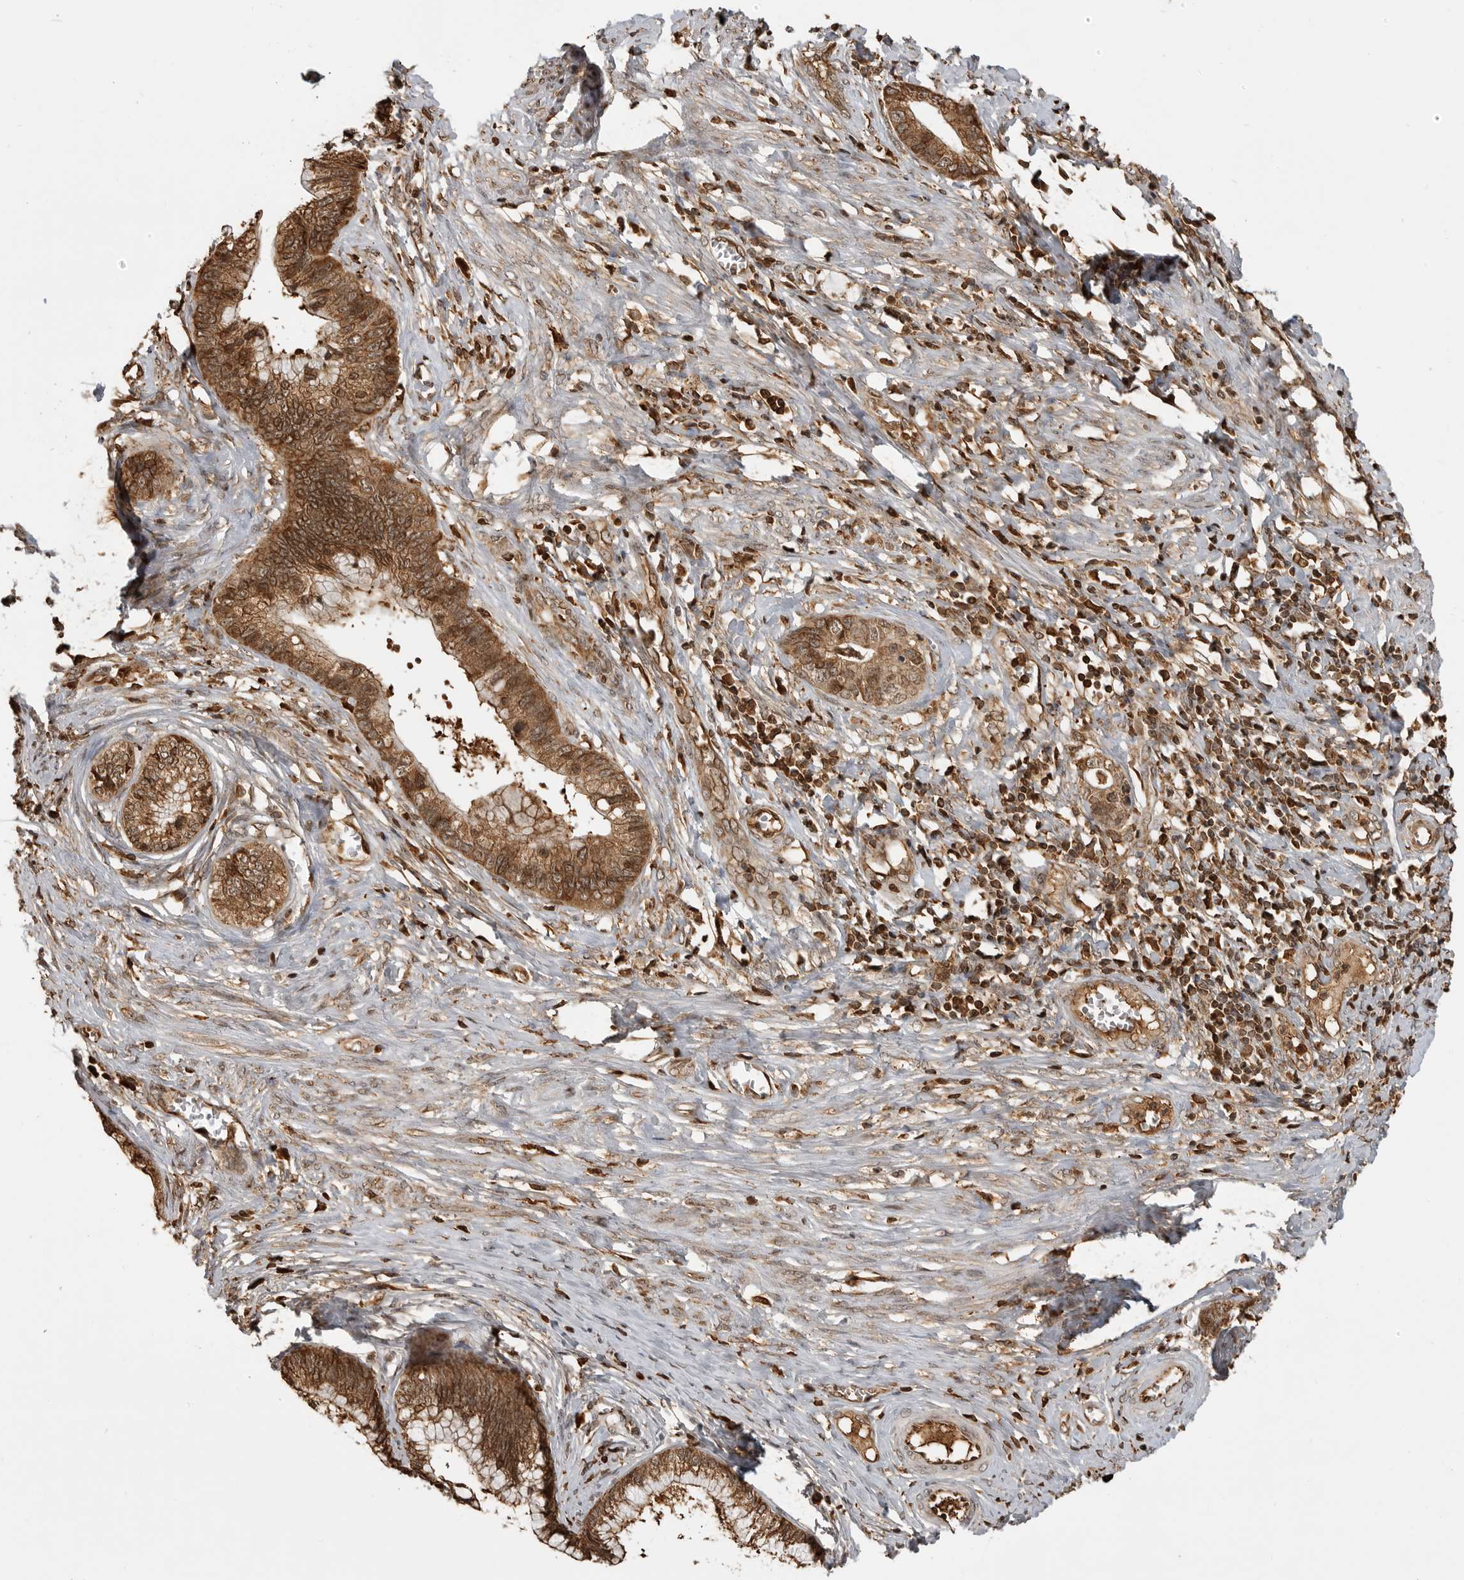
{"staining": {"intensity": "moderate", "quantity": ">75%", "location": "cytoplasmic/membranous,nuclear"}, "tissue": "cervical cancer", "cell_type": "Tumor cells", "image_type": "cancer", "snomed": [{"axis": "morphology", "description": "Adenocarcinoma, NOS"}, {"axis": "topography", "description": "Cervix"}], "caption": "Immunohistochemistry (IHC) of cervical adenocarcinoma shows medium levels of moderate cytoplasmic/membranous and nuclear staining in approximately >75% of tumor cells.", "gene": "BMP2K", "patient": {"sex": "female", "age": 44}}